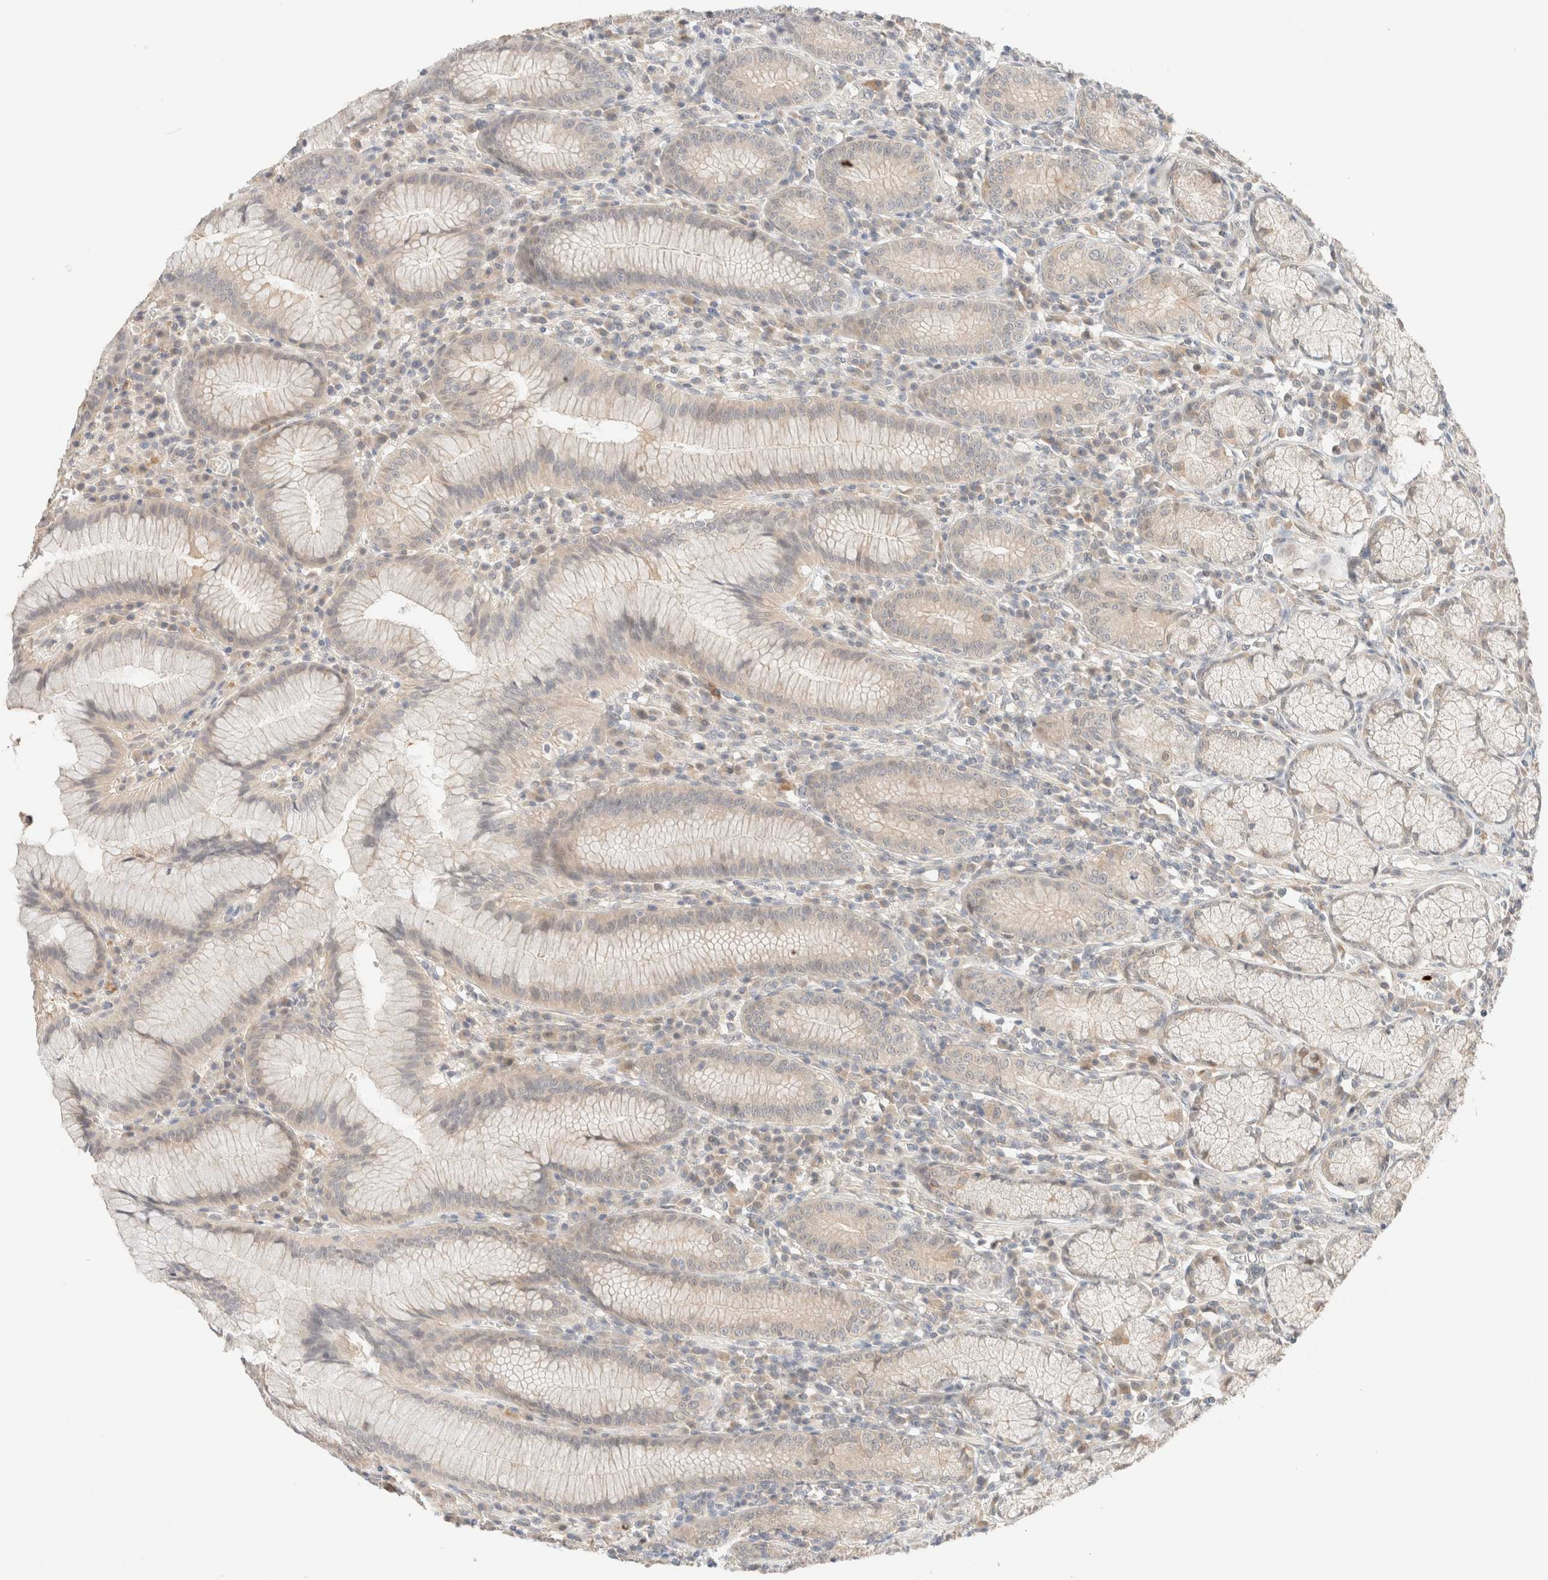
{"staining": {"intensity": "weak", "quantity": "<25%", "location": "cytoplasmic/membranous"}, "tissue": "stomach", "cell_type": "Glandular cells", "image_type": "normal", "snomed": [{"axis": "morphology", "description": "Normal tissue, NOS"}, {"axis": "topography", "description": "Stomach"}], "caption": "This is an IHC histopathology image of unremarkable human stomach. There is no positivity in glandular cells.", "gene": "SARM1", "patient": {"sex": "male", "age": 55}}